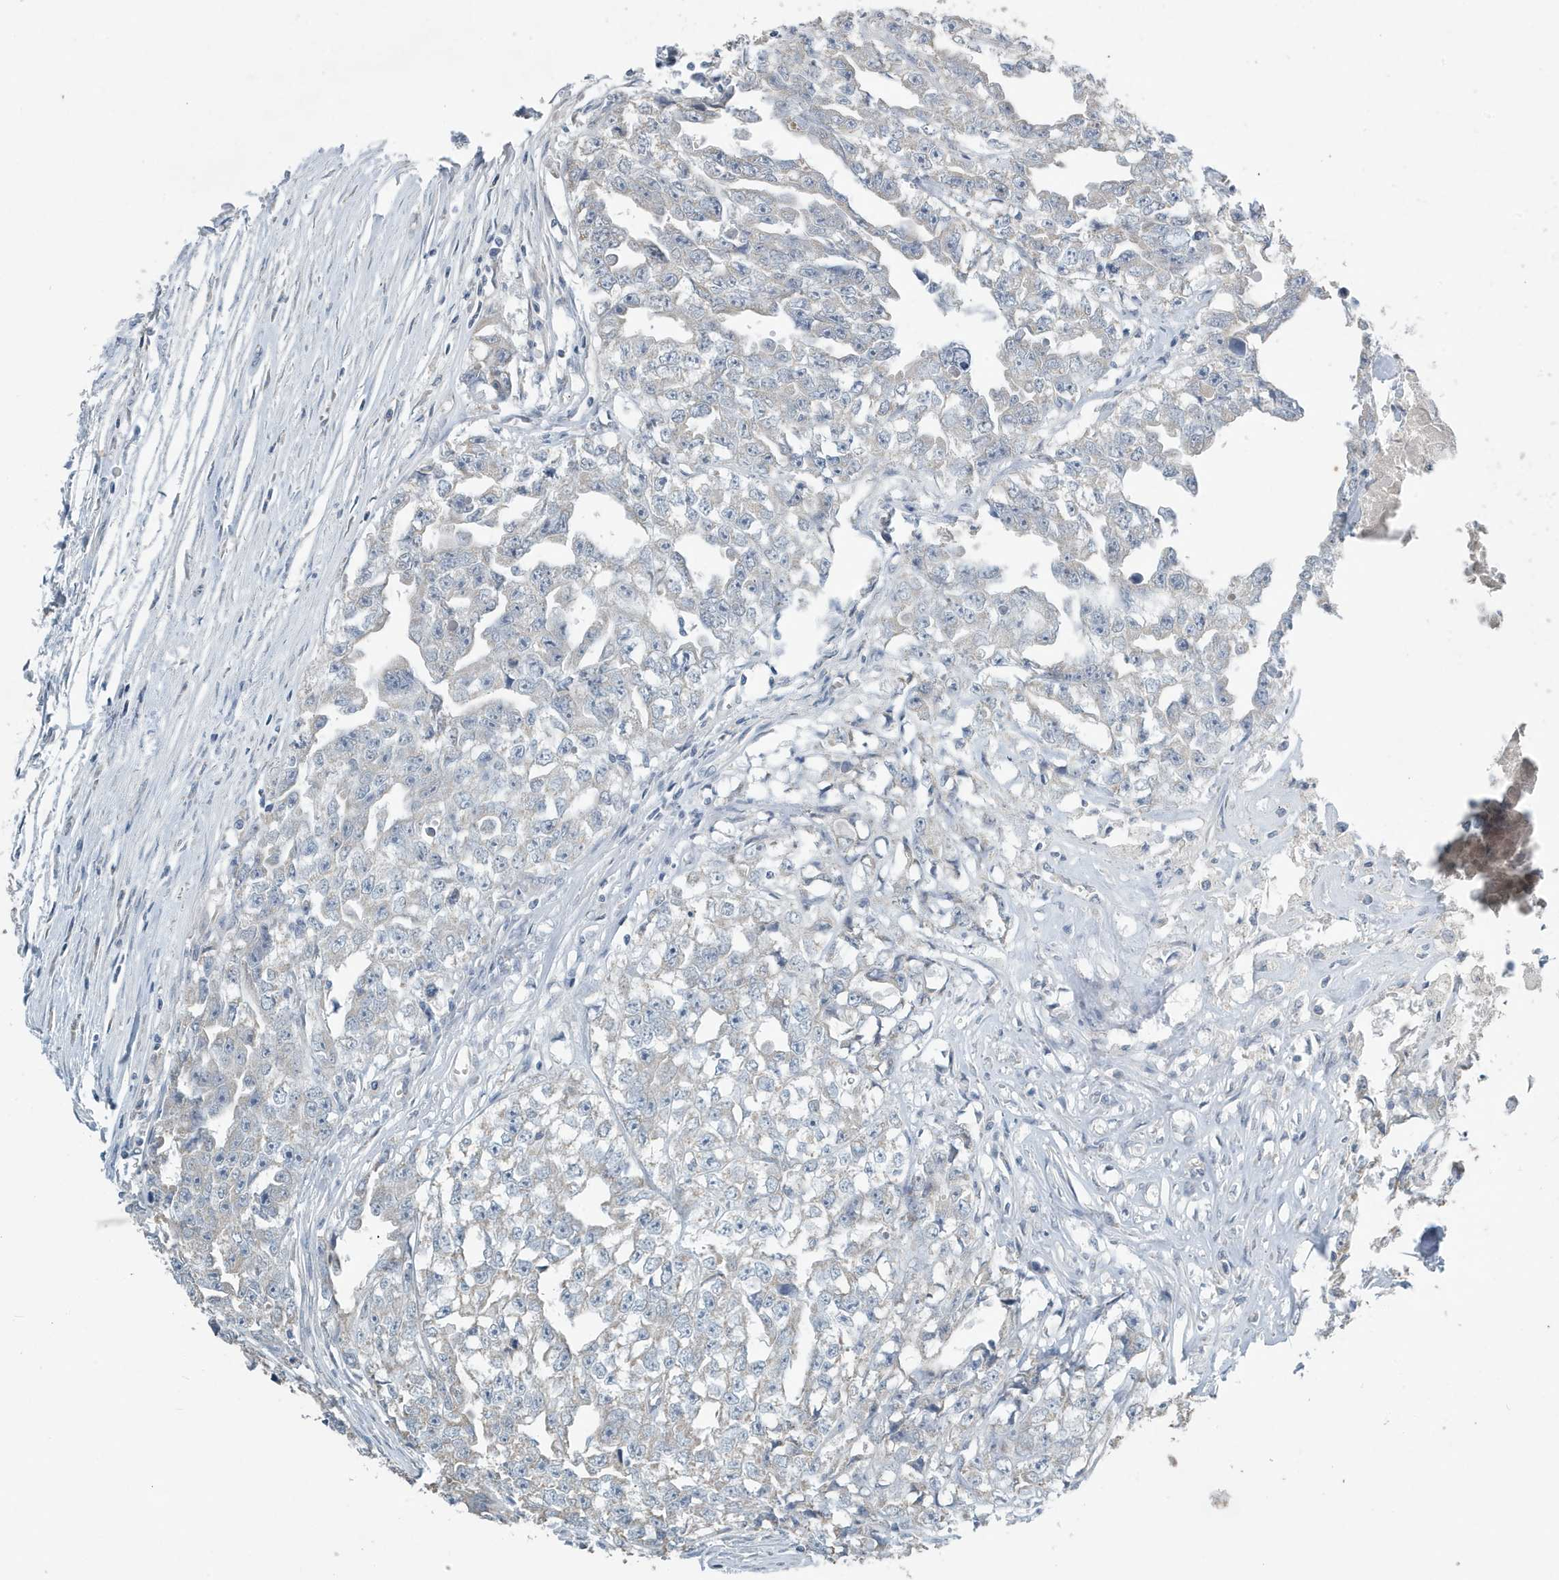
{"staining": {"intensity": "negative", "quantity": "none", "location": "none"}, "tissue": "testis cancer", "cell_type": "Tumor cells", "image_type": "cancer", "snomed": [{"axis": "morphology", "description": "Seminoma, NOS"}, {"axis": "morphology", "description": "Carcinoma, Embryonal, NOS"}, {"axis": "topography", "description": "Testis"}], "caption": "IHC micrograph of neoplastic tissue: human seminoma (testis) stained with DAB exhibits no significant protein staining in tumor cells.", "gene": "UGT2B4", "patient": {"sex": "male", "age": 43}}